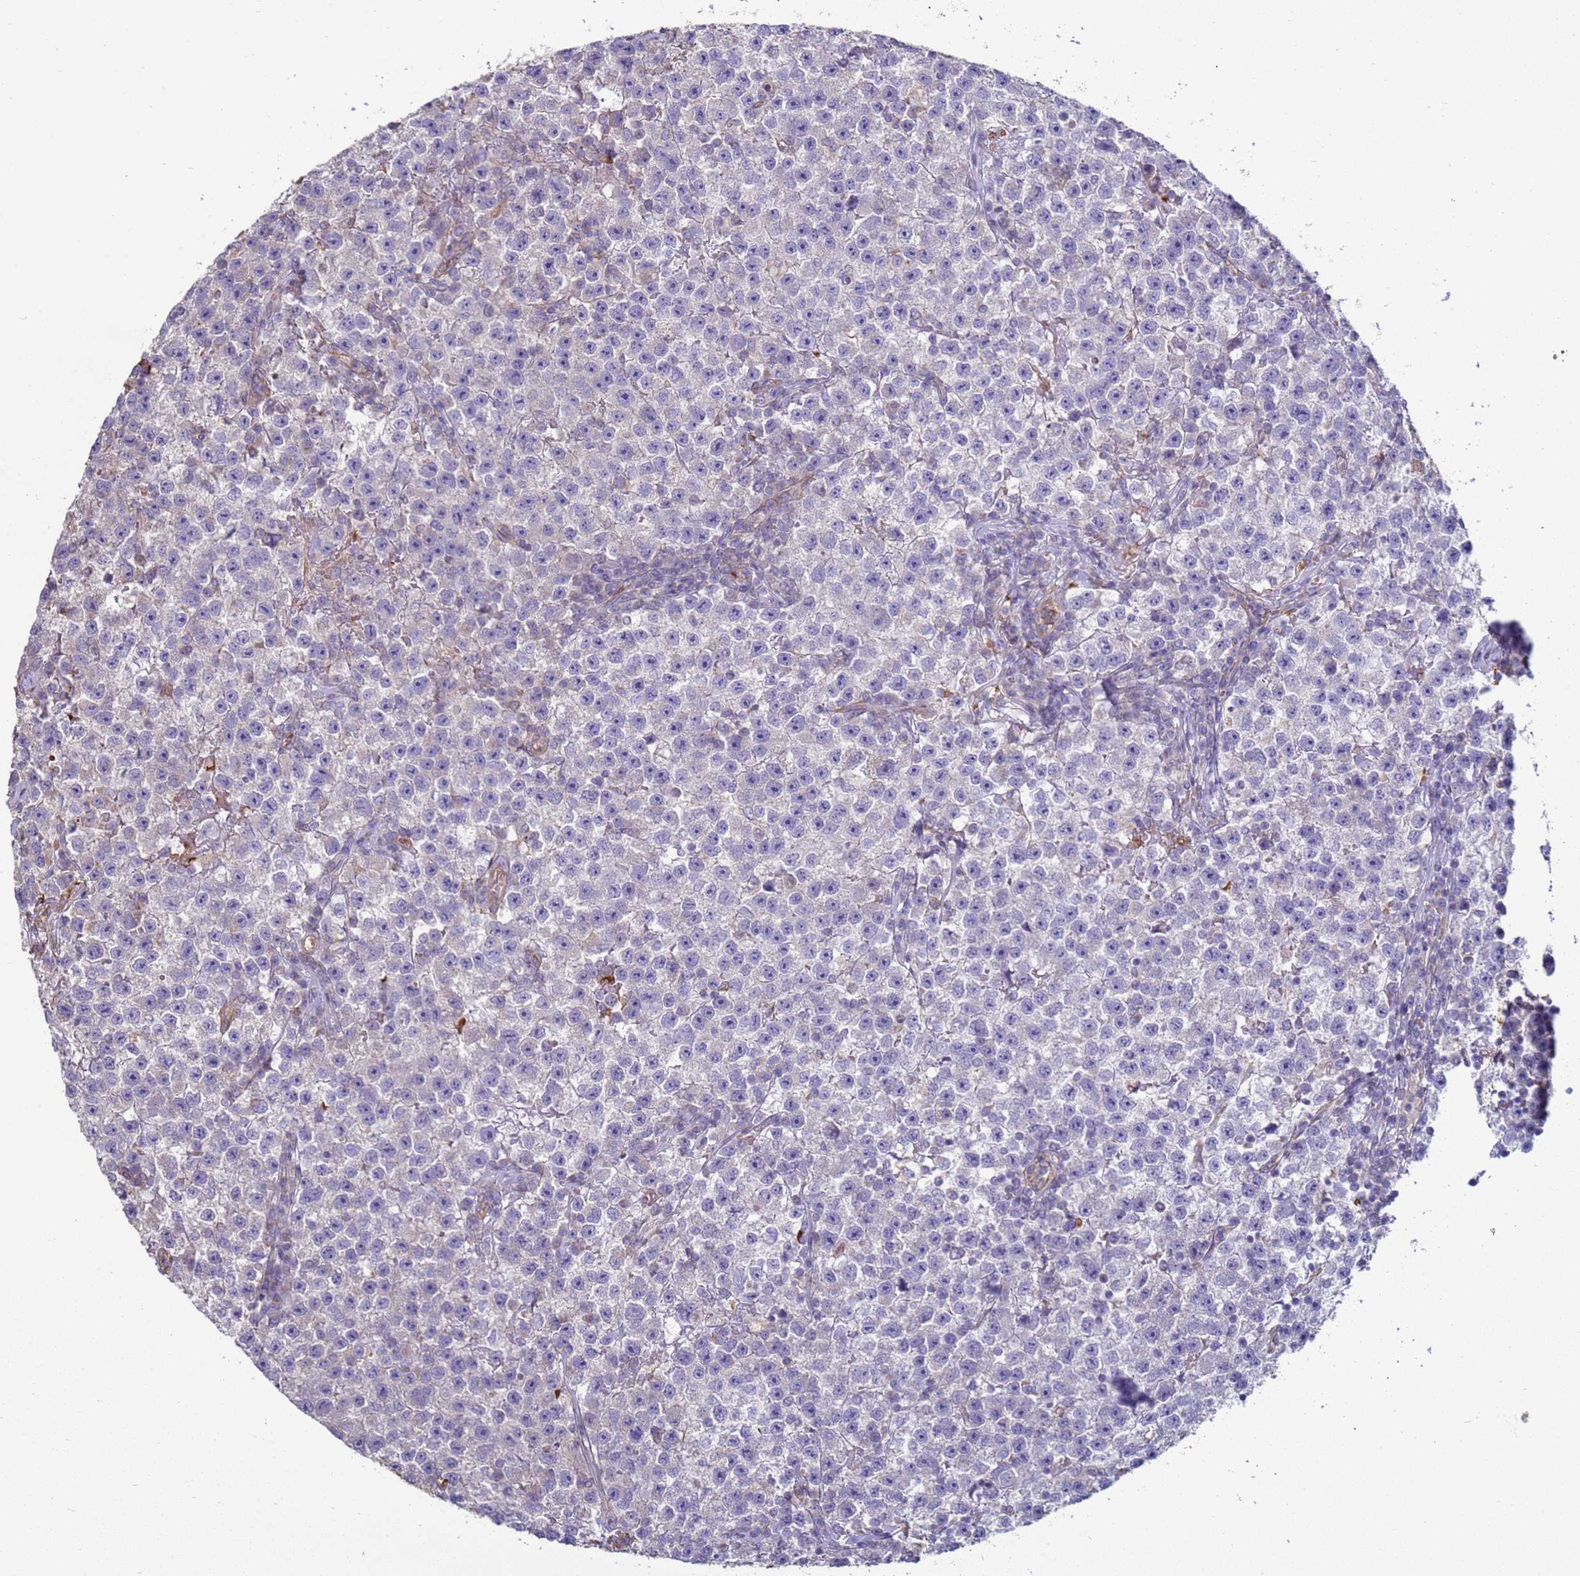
{"staining": {"intensity": "negative", "quantity": "none", "location": "none"}, "tissue": "testis cancer", "cell_type": "Tumor cells", "image_type": "cancer", "snomed": [{"axis": "morphology", "description": "Seminoma, NOS"}, {"axis": "topography", "description": "Testis"}], "caption": "Photomicrograph shows no significant protein positivity in tumor cells of testis seminoma. (DAB IHC visualized using brightfield microscopy, high magnification).", "gene": "SGIP1", "patient": {"sex": "male", "age": 22}}